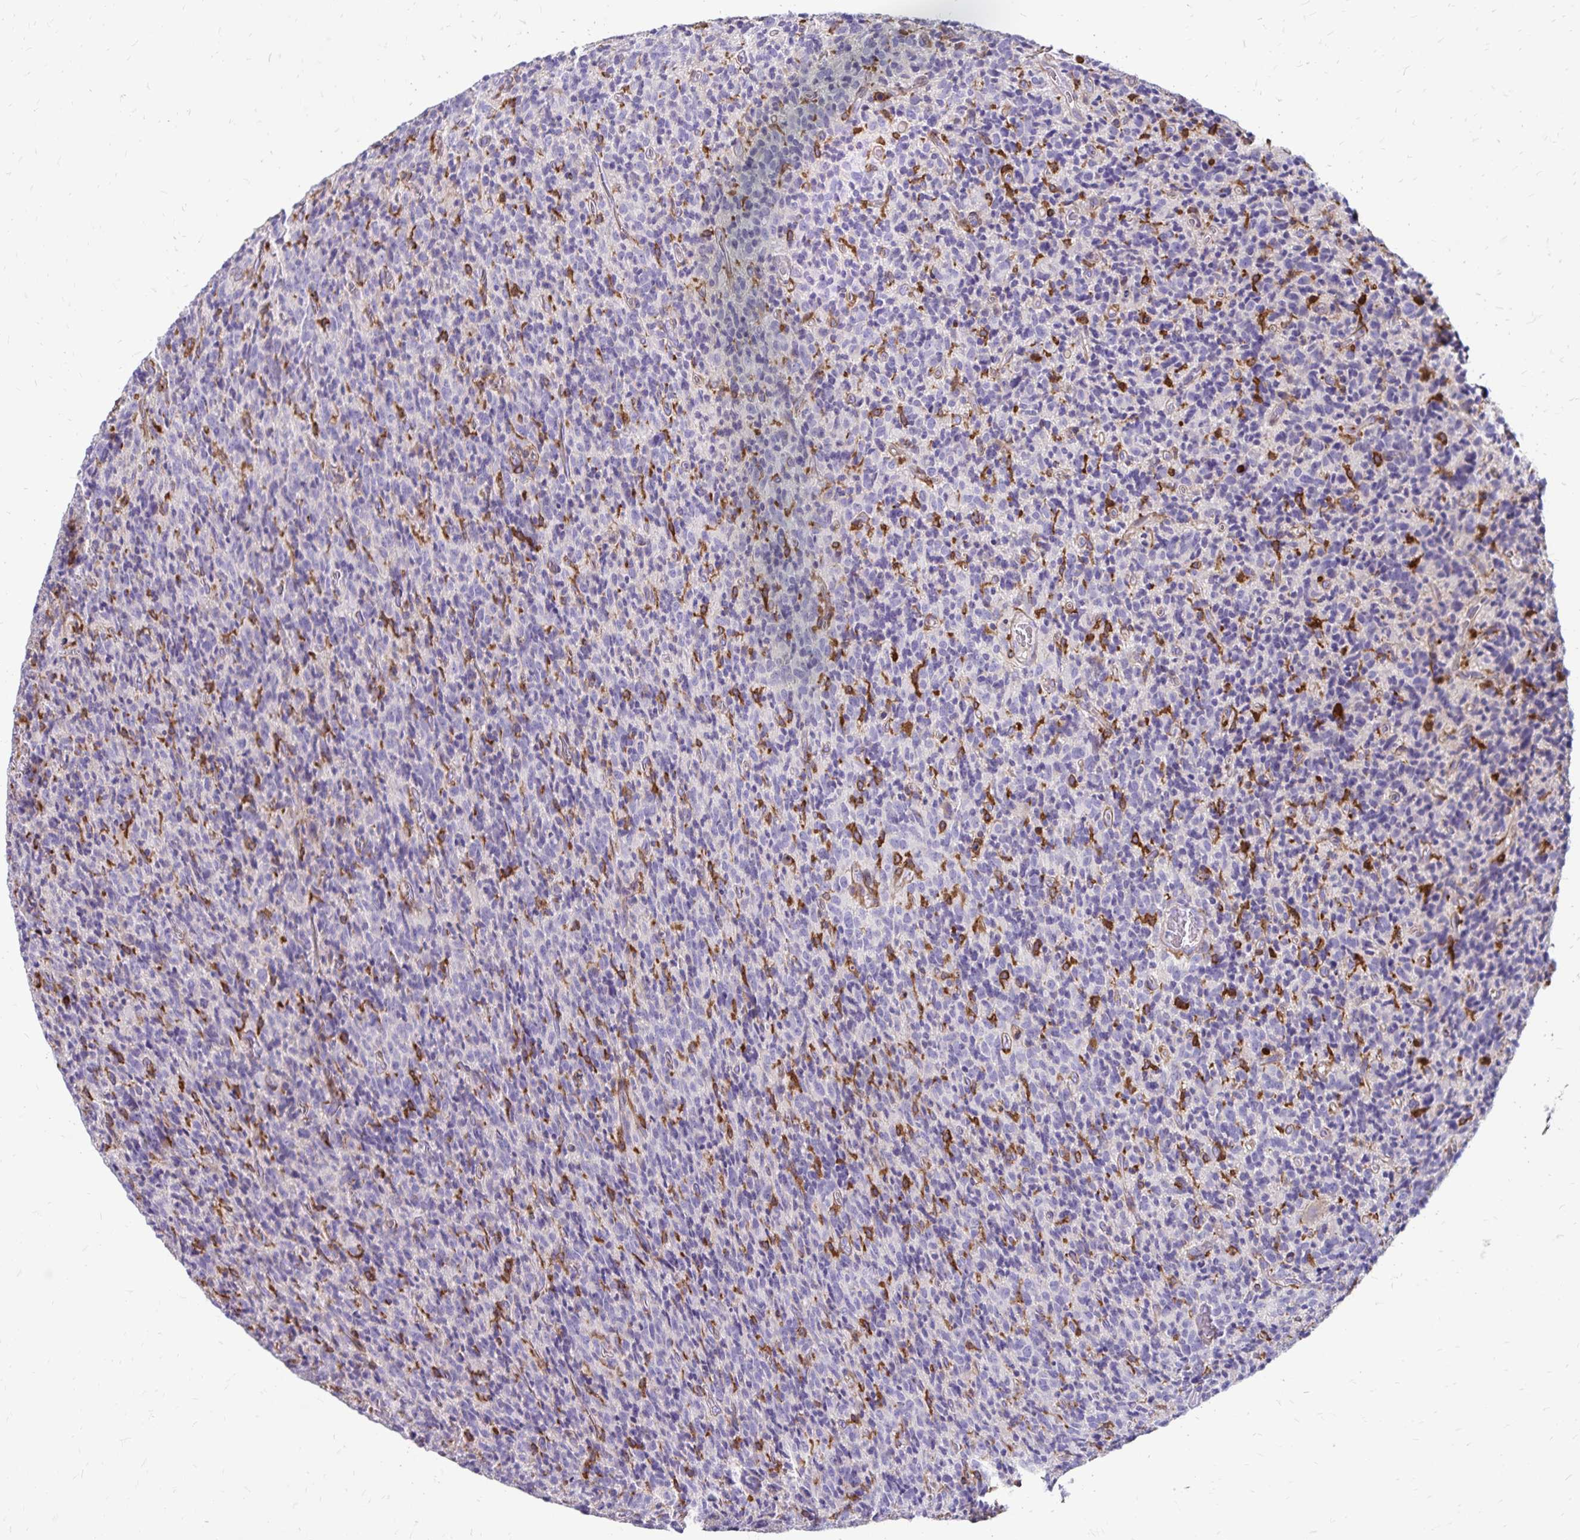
{"staining": {"intensity": "negative", "quantity": "none", "location": "none"}, "tissue": "glioma", "cell_type": "Tumor cells", "image_type": "cancer", "snomed": [{"axis": "morphology", "description": "Glioma, malignant, High grade"}, {"axis": "topography", "description": "Brain"}], "caption": "Image shows no protein positivity in tumor cells of glioma tissue.", "gene": "TNS3", "patient": {"sex": "male", "age": 76}}